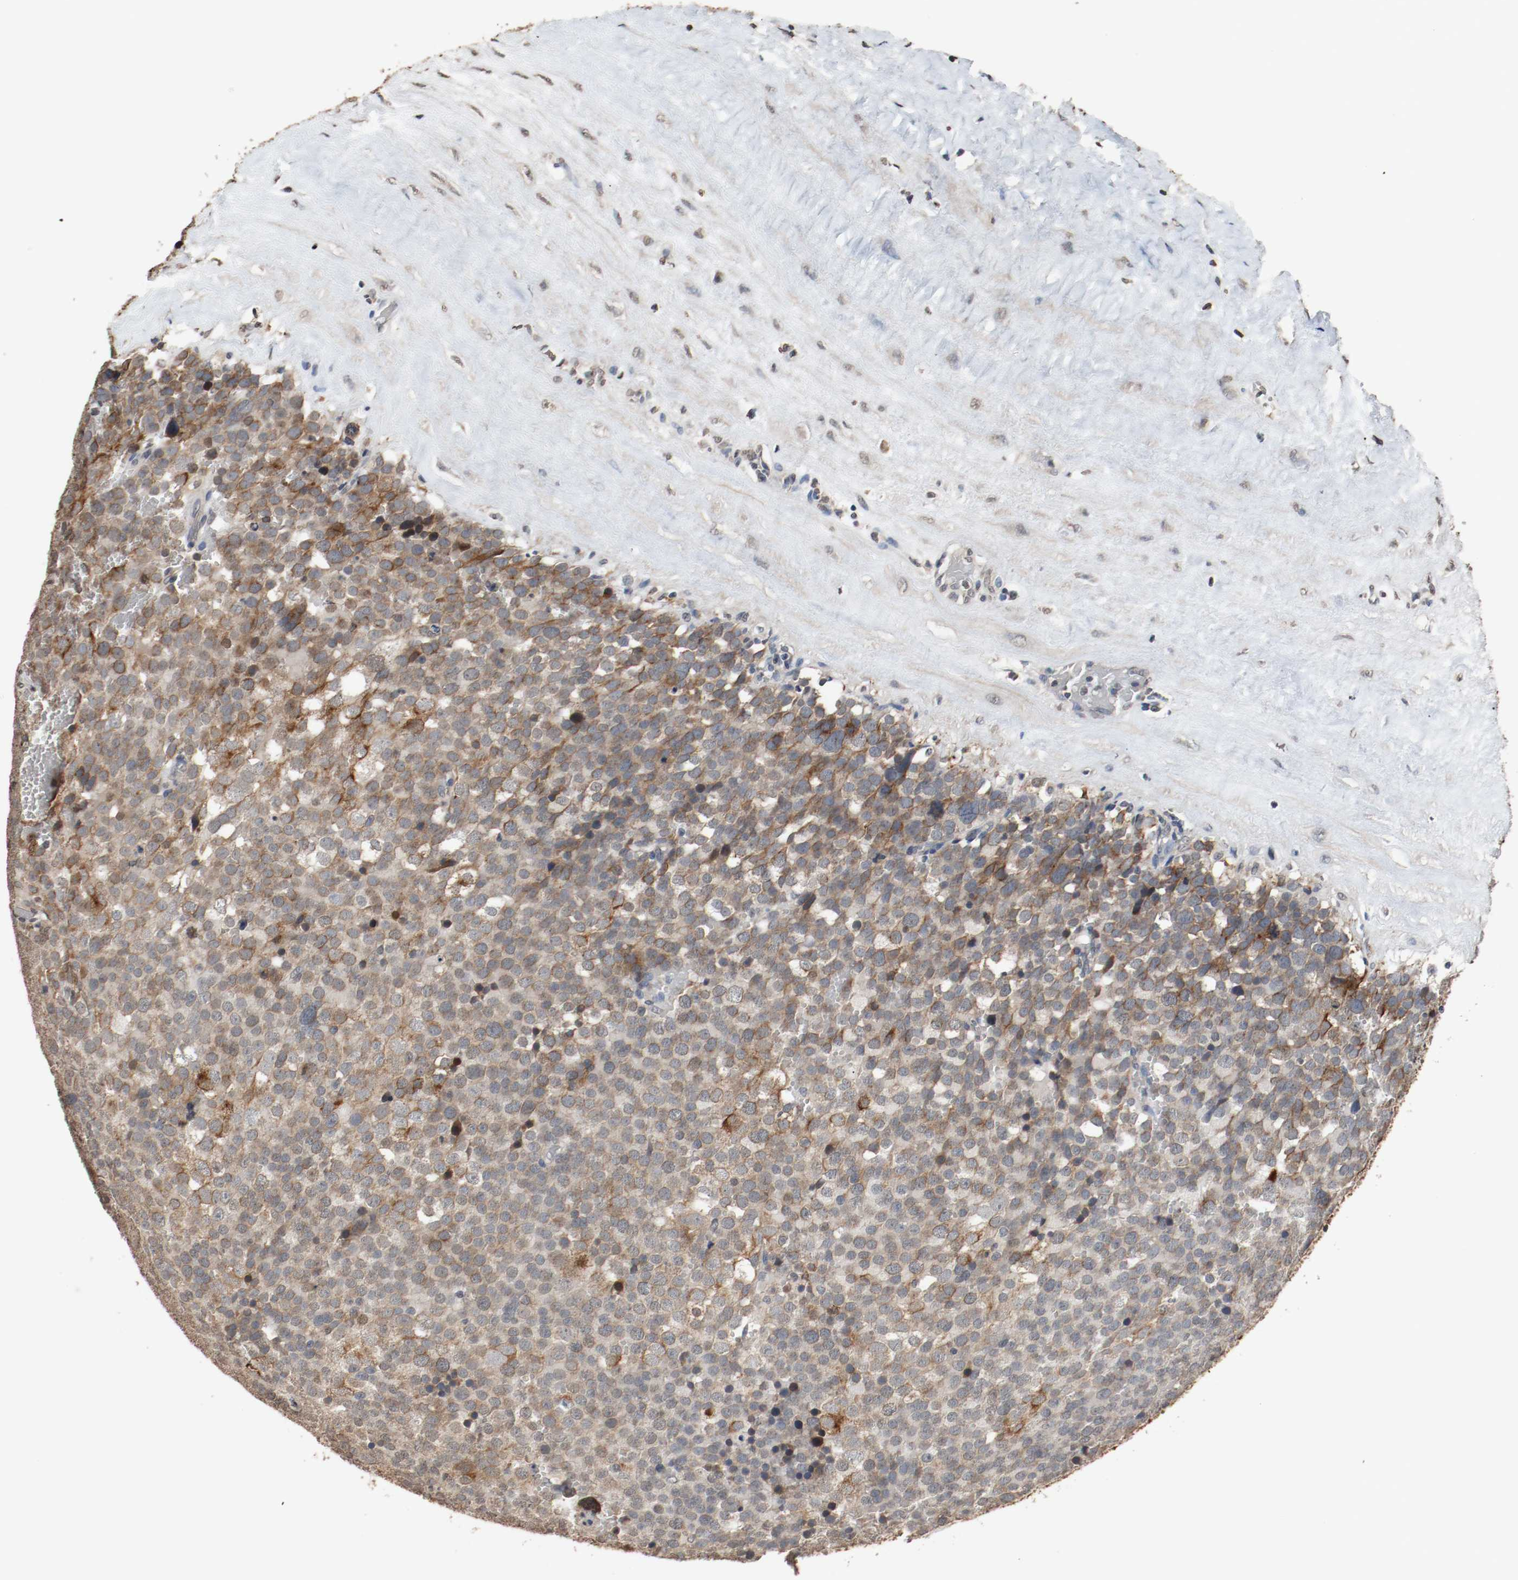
{"staining": {"intensity": "moderate", "quantity": ">75%", "location": "cytoplasmic/membranous"}, "tissue": "testis cancer", "cell_type": "Tumor cells", "image_type": "cancer", "snomed": [{"axis": "morphology", "description": "Seminoma, NOS"}, {"axis": "topography", "description": "Testis"}], "caption": "Immunohistochemical staining of human testis cancer shows medium levels of moderate cytoplasmic/membranous expression in approximately >75% of tumor cells. Using DAB (3,3'-diaminobenzidine) (brown) and hematoxylin (blue) stains, captured at high magnification using brightfield microscopy.", "gene": "RTN4", "patient": {"sex": "male", "age": 71}}